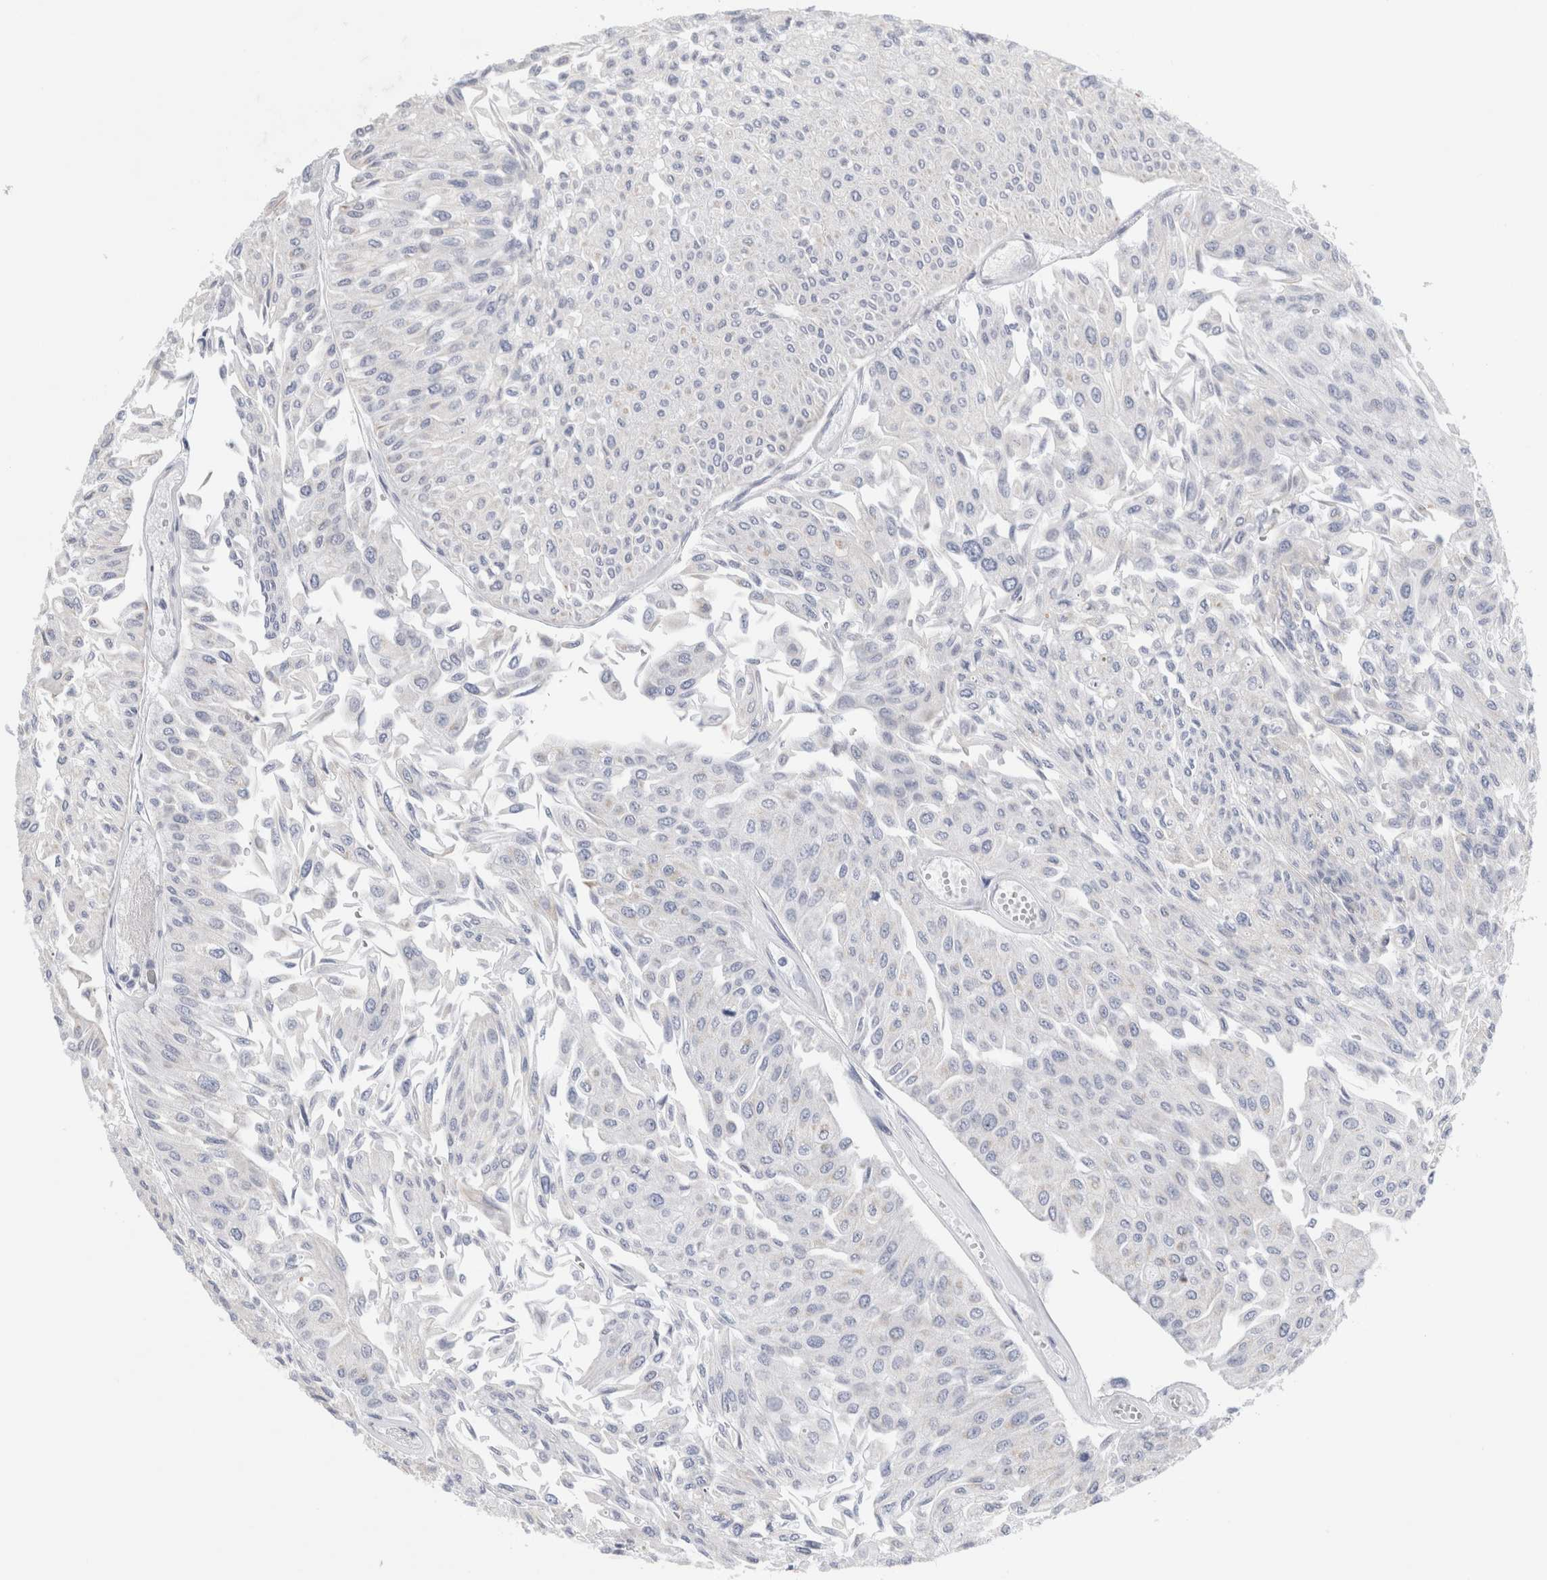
{"staining": {"intensity": "negative", "quantity": "none", "location": "none"}, "tissue": "urothelial cancer", "cell_type": "Tumor cells", "image_type": "cancer", "snomed": [{"axis": "morphology", "description": "Urothelial carcinoma, Low grade"}, {"axis": "topography", "description": "Urinary bladder"}], "caption": "Urothelial carcinoma (low-grade) was stained to show a protein in brown. There is no significant expression in tumor cells. (Stains: DAB (3,3'-diaminobenzidine) IHC with hematoxylin counter stain, Microscopy: brightfield microscopy at high magnification).", "gene": "SLC22A12", "patient": {"sex": "male", "age": 67}}